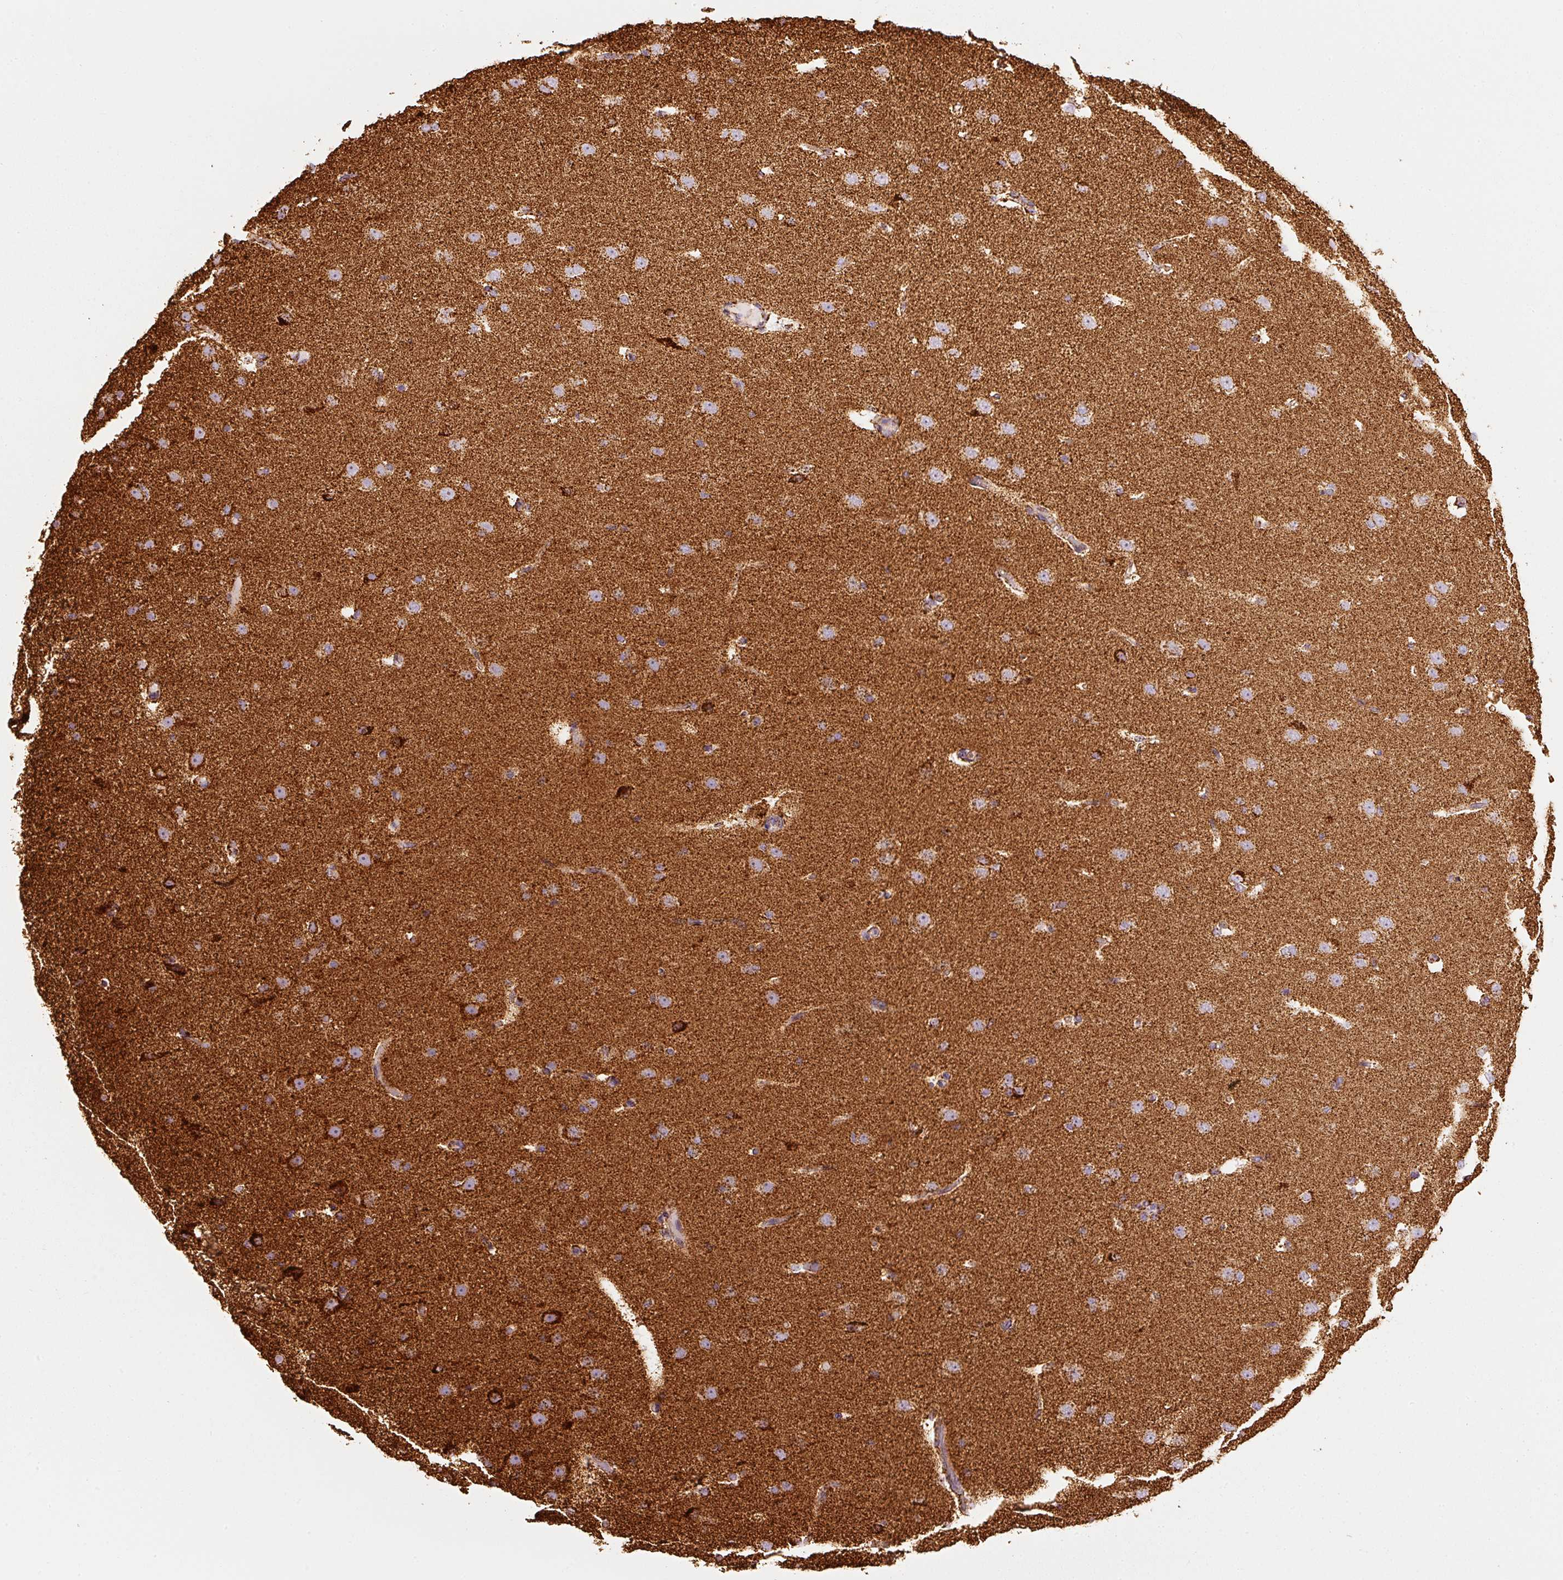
{"staining": {"intensity": "moderate", "quantity": ">75%", "location": "cytoplasmic/membranous"}, "tissue": "cerebral cortex", "cell_type": "Endothelial cells", "image_type": "normal", "snomed": [{"axis": "morphology", "description": "Normal tissue, NOS"}, {"axis": "morphology", "description": "Inflammation, NOS"}, {"axis": "topography", "description": "Cerebral cortex"}], "caption": "An IHC image of normal tissue is shown. Protein staining in brown labels moderate cytoplasmic/membranous positivity in cerebral cortex within endothelial cells.", "gene": "MT", "patient": {"sex": "male", "age": 6}}